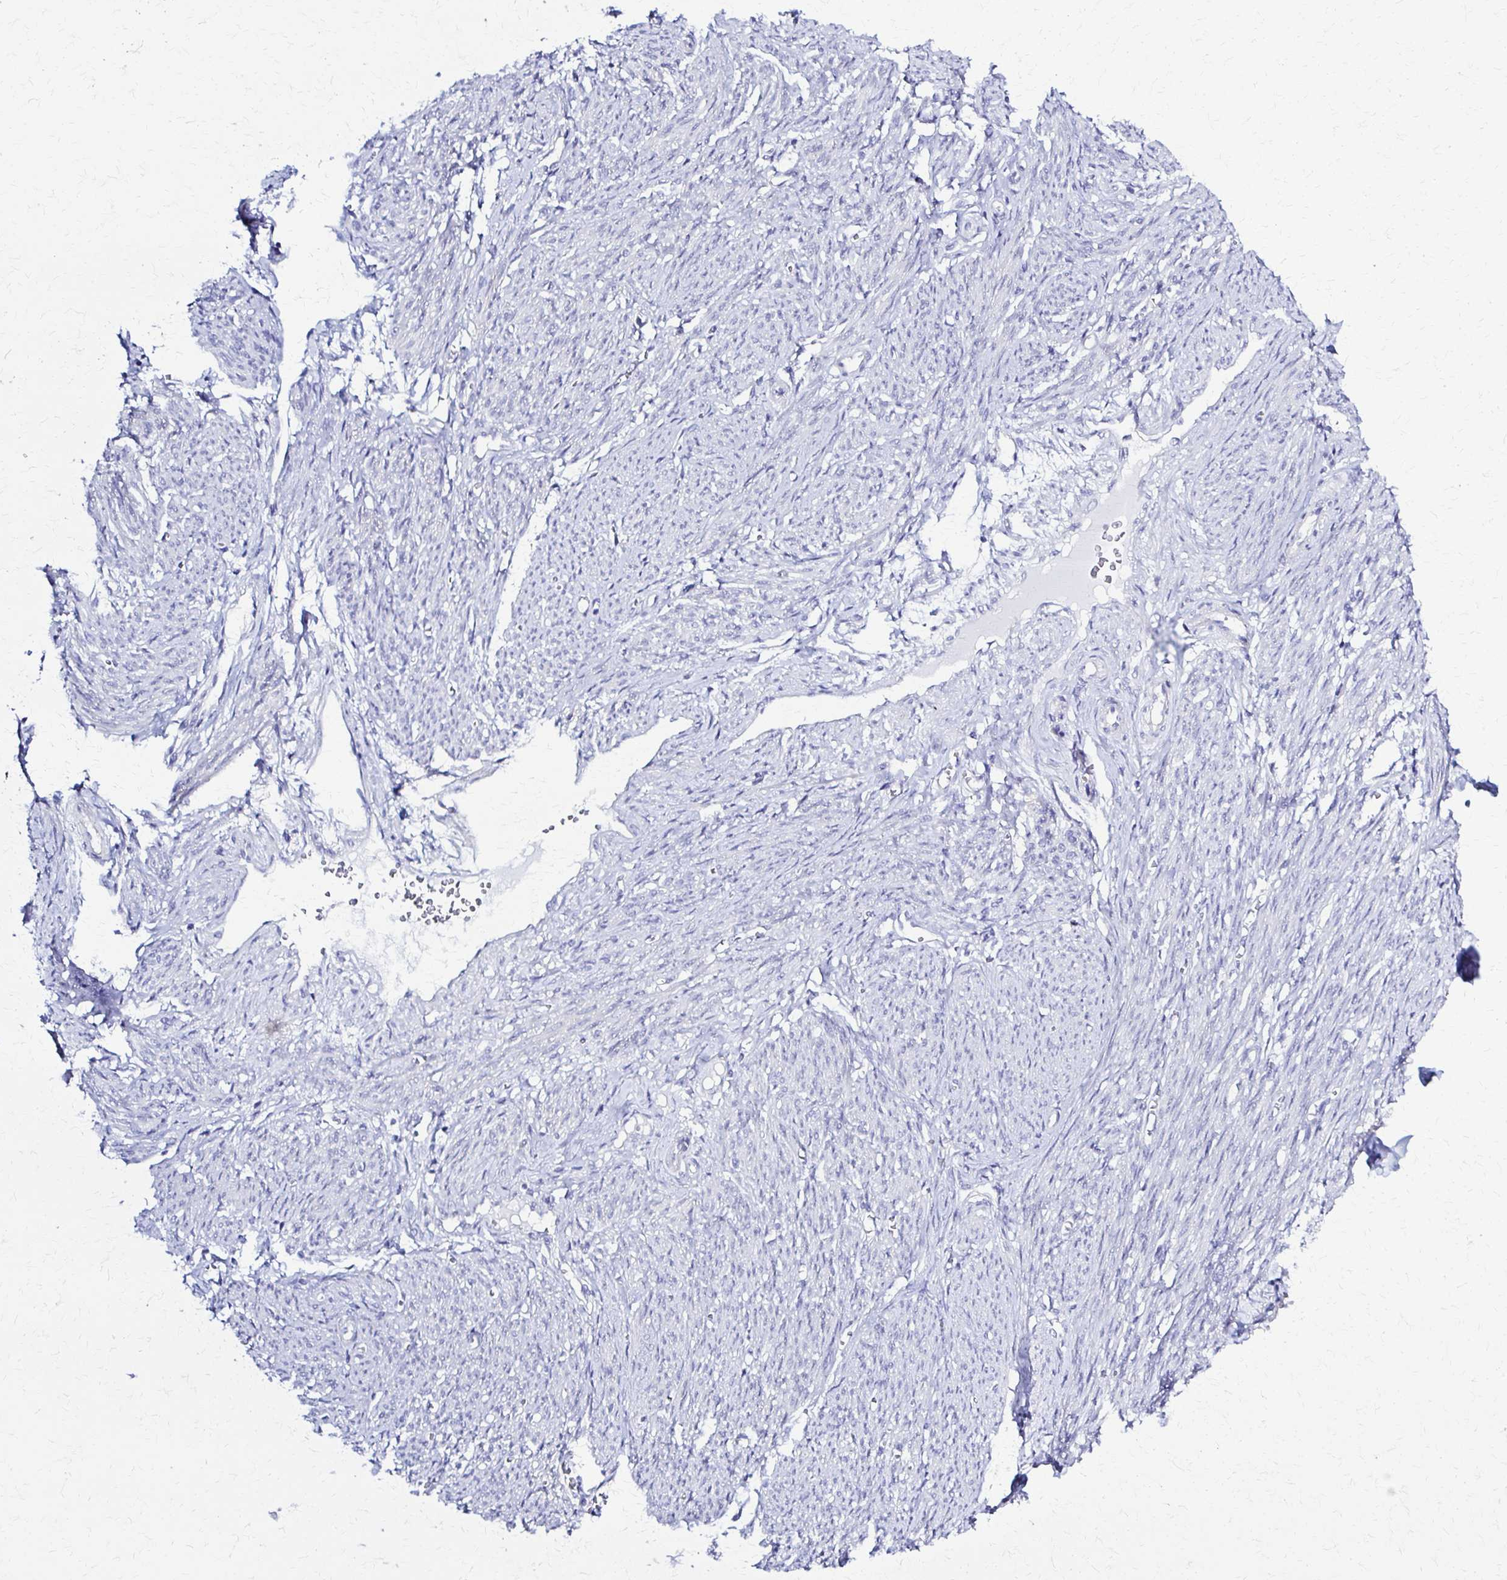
{"staining": {"intensity": "negative", "quantity": "none", "location": "none"}, "tissue": "smooth muscle", "cell_type": "Smooth muscle cells", "image_type": "normal", "snomed": [{"axis": "morphology", "description": "Normal tissue, NOS"}, {"axis": "topography", "description": "Smooth muscle"}], "caption": "The immunohistochemistry photomicrograph has no significant positivity in smooth muscle cells of smooth muscle. (DAB immunohistochemistry visualized using brightfield microscopy, high magnification).", "gene": "RHOBTB2", "patient": {"sex": "female", "age": 65}}